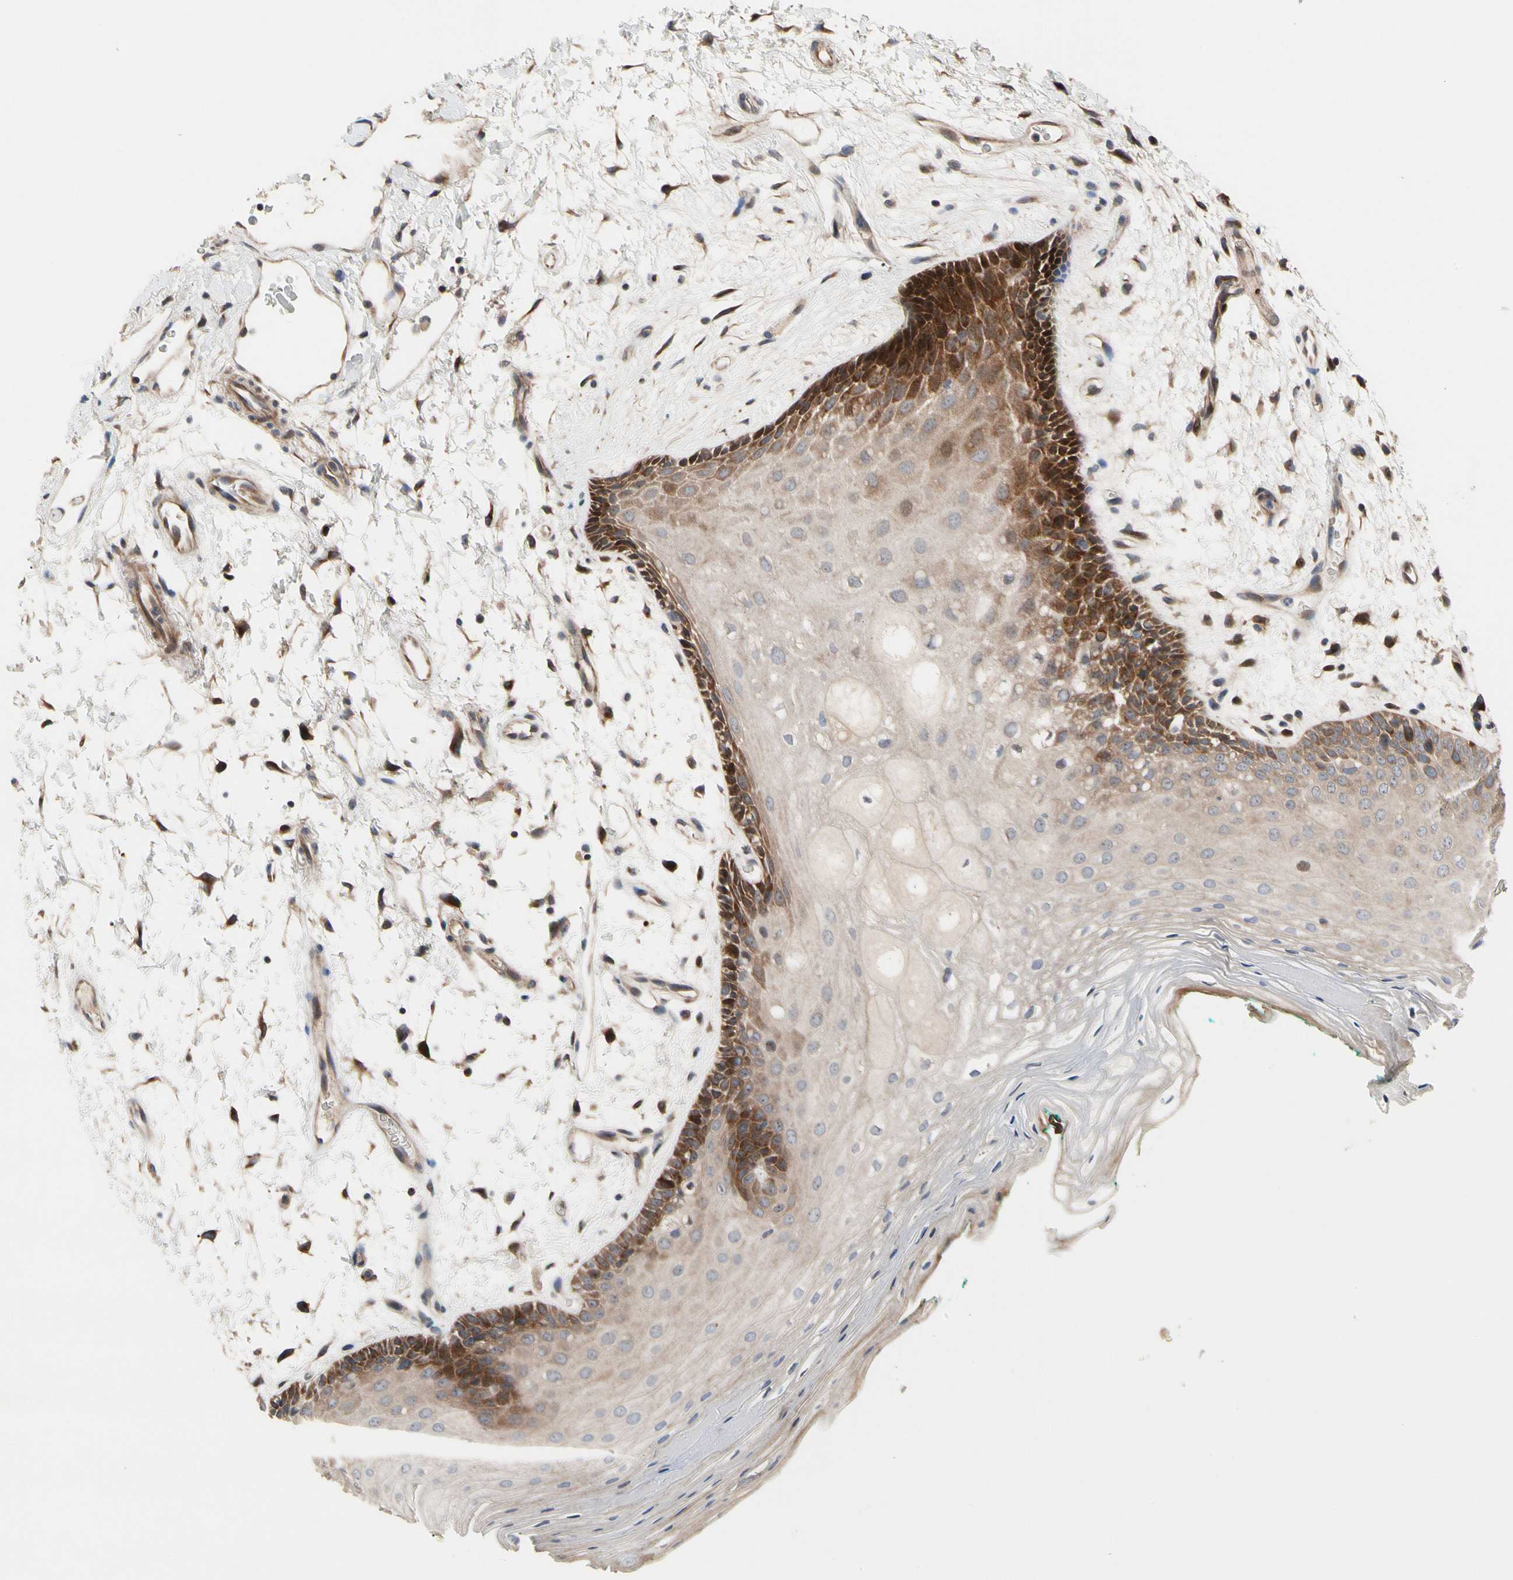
{"staining": {"intensity": "strong", "quantity": "<25%", "location": "cytoplasmic/membranous"}, "tissue": "oral mucosa", "cell_type": "Squamous epithelial cells", "image_type": "normal", "snomed": [{"axis": "morphology", "description": "Normal tissue, NOS"}, {"axis": "topography", "description": "Skeletal muscle"}, {"axis": "topography", "description": "Oral tissue"}, {"axis": "topography", "description": "Peripheral nerve tissue"}], "caption": "Immunohistochemistry (IHC) staining of benign oral mucosa, which displays medium levels of strong cytoplasmic/membranous positivity in about <25% of squamous epithelial cells indicating strong cytoplasmic/membranous protein positivity. The staining was performed using DAB (brown) for protein detection and nuclei were counterstained in hematoxylin (blue).", "gene": "HMGCR", "patient": {"sex": "female", "age": 84}}